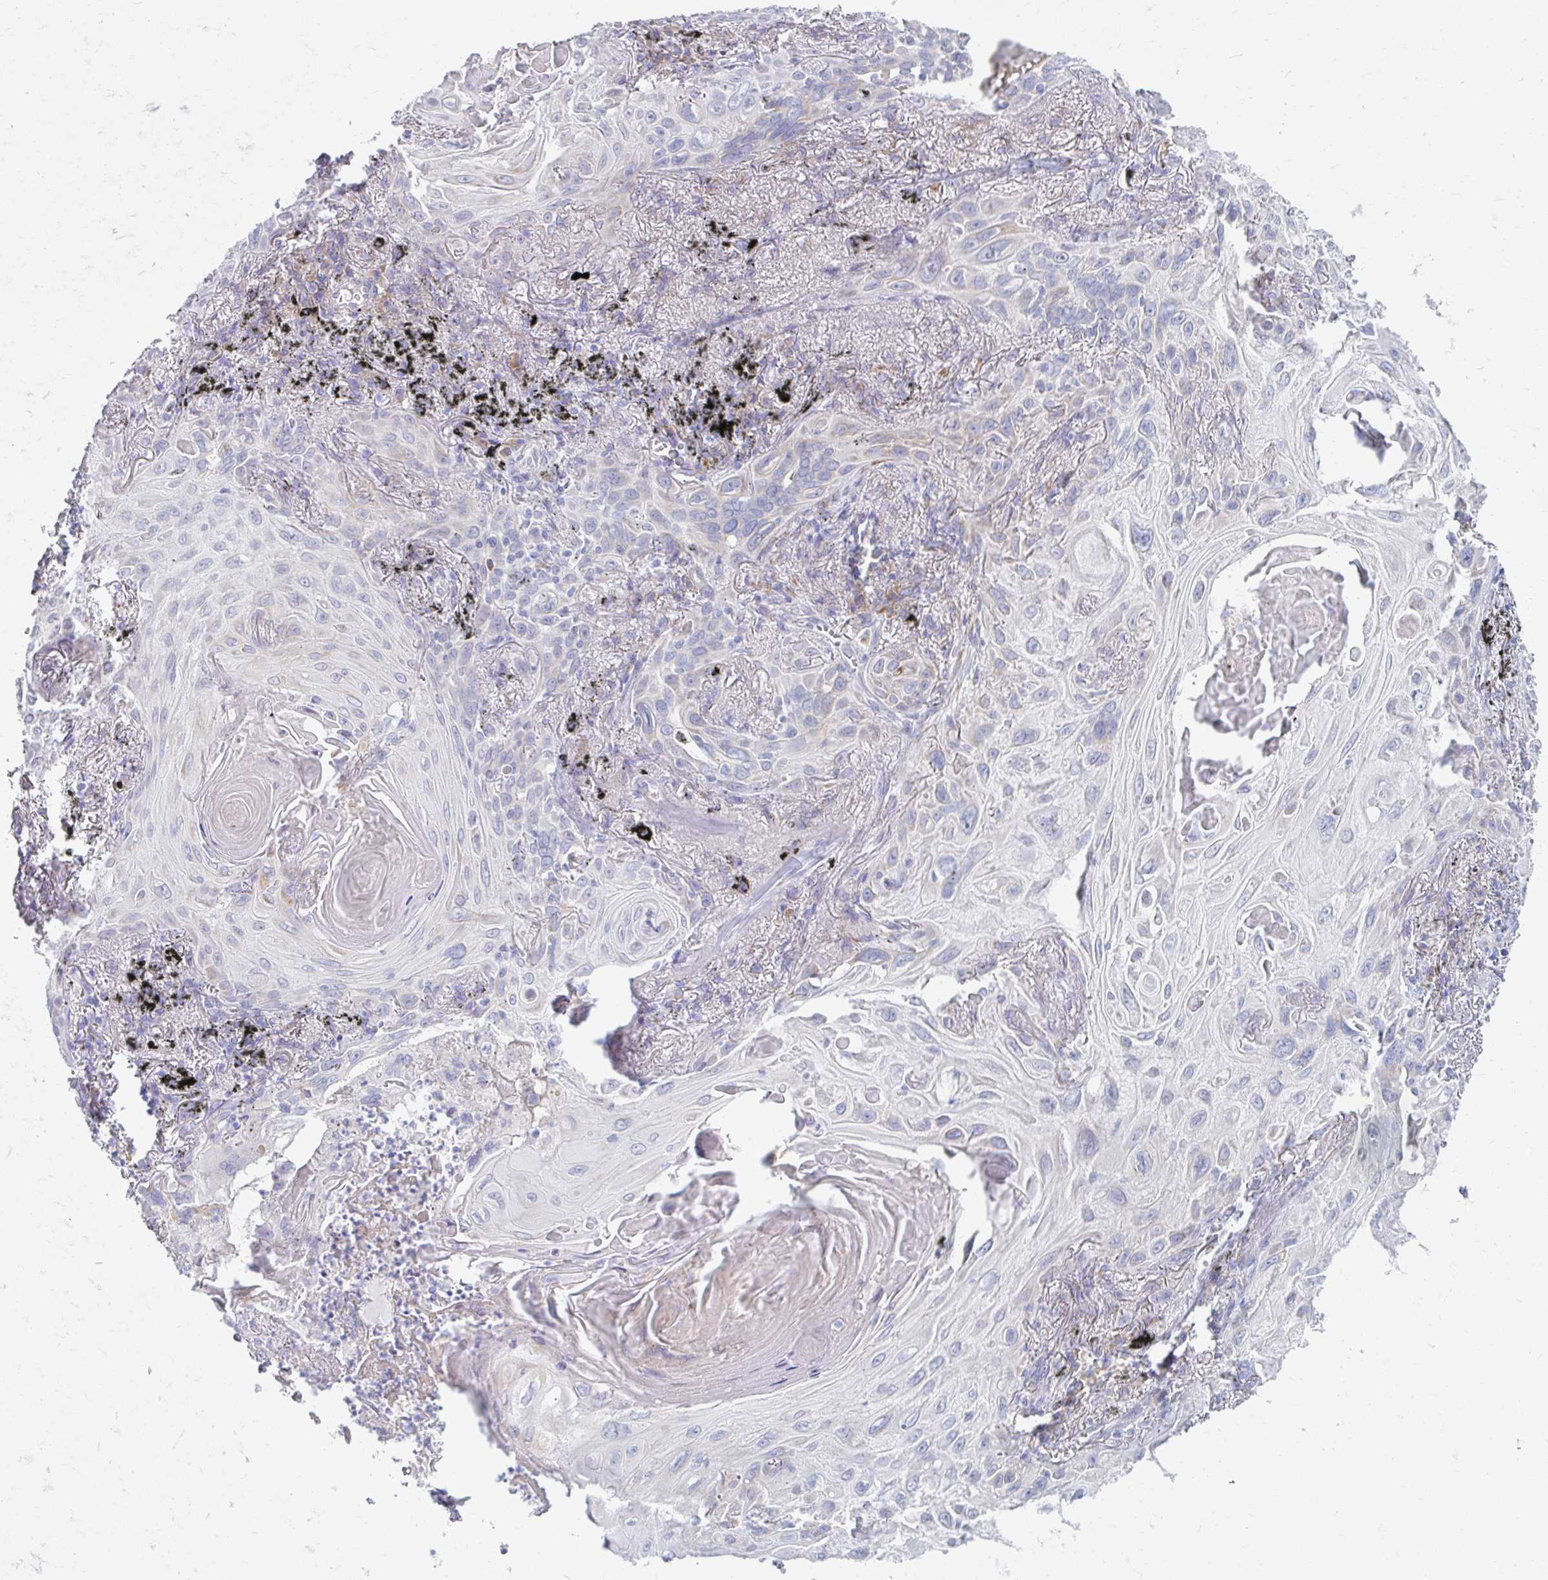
{"staining": {"intensity": "negative", "quantity": "none", "location": "none"}, "tissue": "lung cancer", "cell_type": "Tumor cells", "image_type": "cancer", "snomed": [{"axis": "morphology", "description": "Squamous cell carcinoma, NOS"}, {"axis": "topography", "description": "Lung"}], "caption": "IHC of squamous cell carcinoma (lung) displays no positivity in tumor cells.", "gene": "MYLK2", "patient": {"sex": "male", "age": 79}}